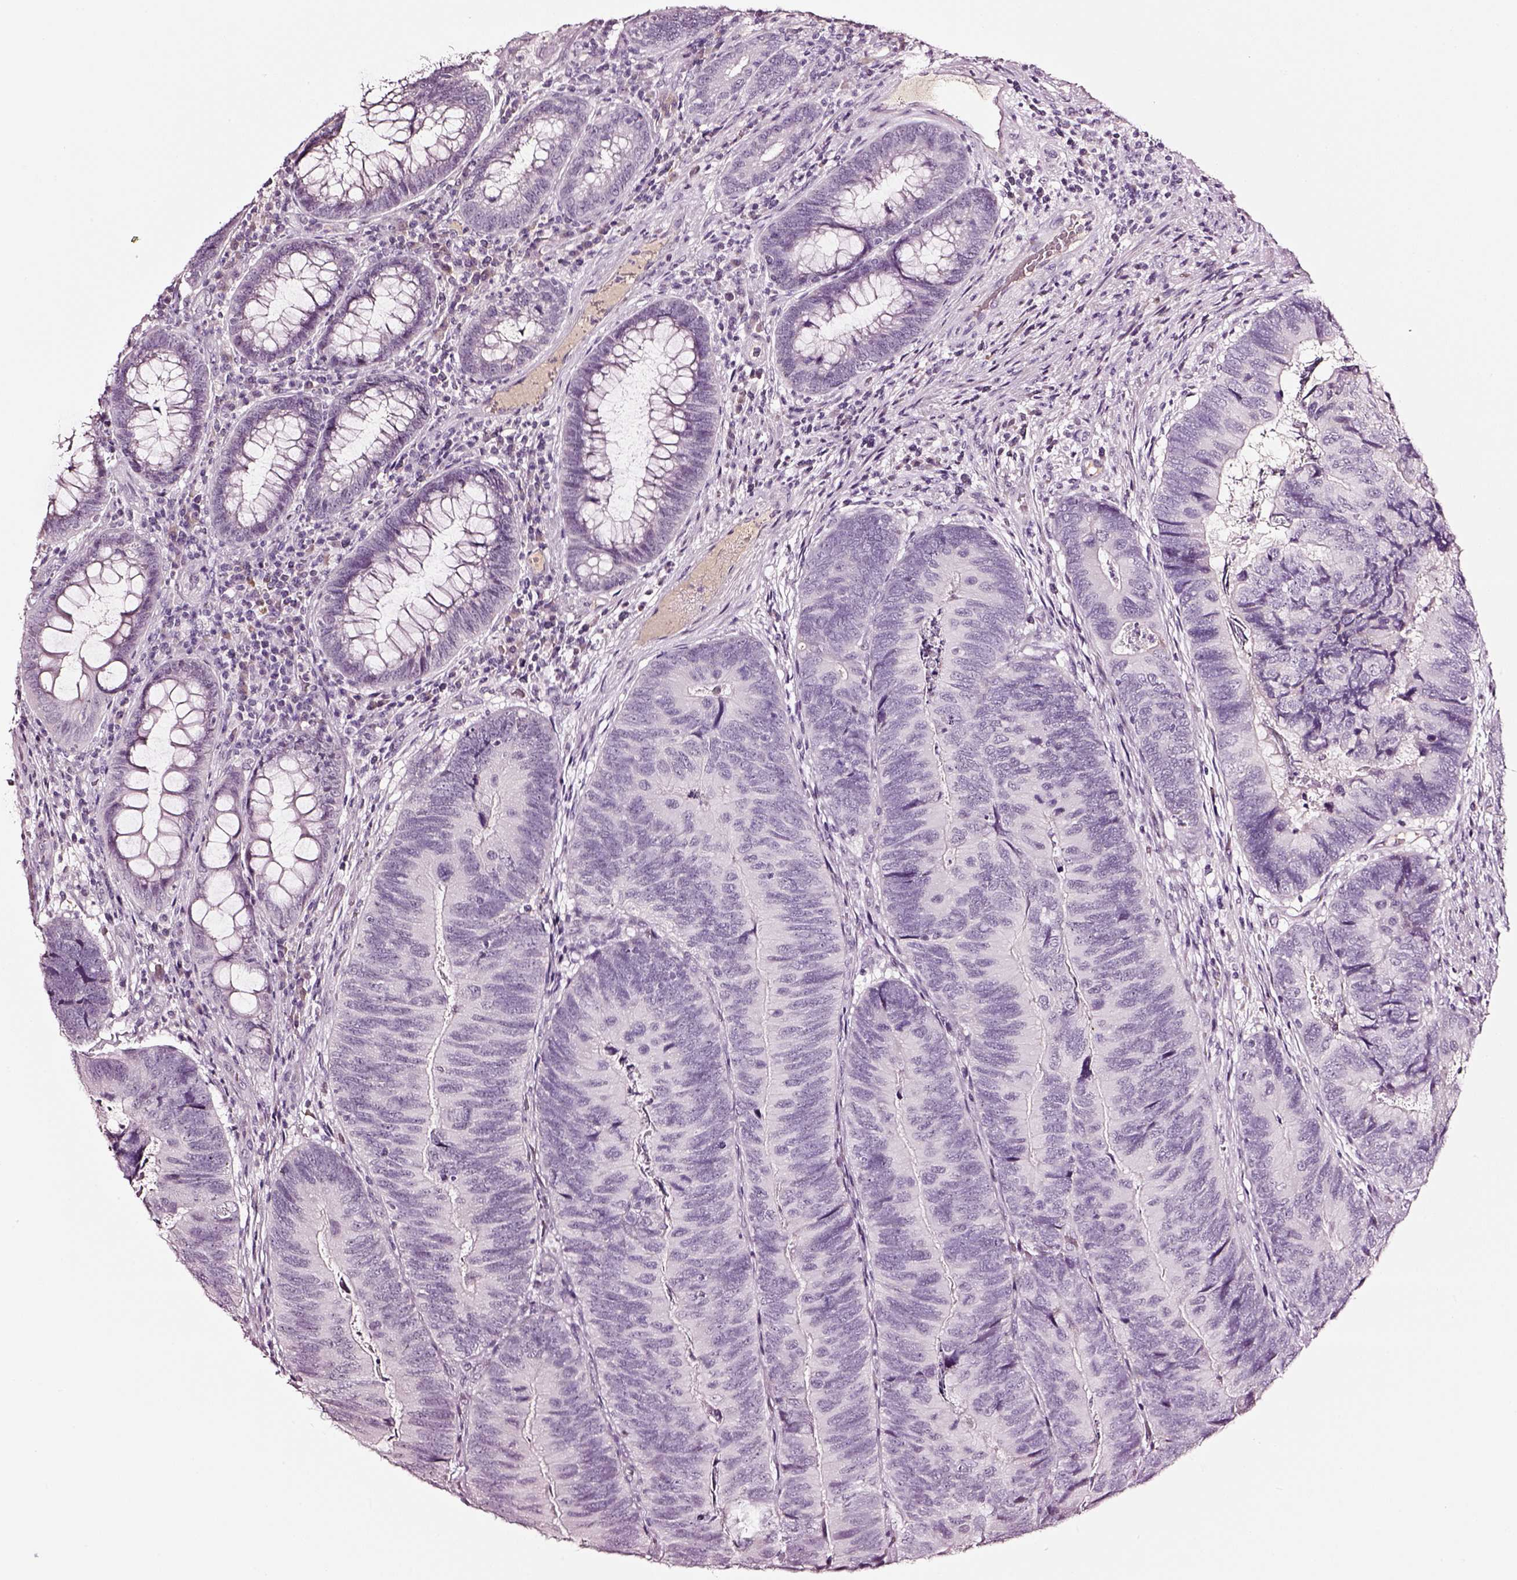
{"staining": {"intensity": "negative", "quantity": "none", "location": "none"}, "tissue": "colorectal cancer", "cell_type": "Tumor cells", "image_type": "cancer", "snomed": [{"axis": "morphology", "description": "Adenocarcinoma, NOS"}, {"axis": "topography", "description": "Colon"}], "caption": "DAB (3,3'-diaminobenzidine) immunohistochemical staining of colorectal cancer (adenocarcinoma) displays no significant positivity in tumor cells.", "gene": "SMIM17", "patient": {"sex": "female", "age": 67}}